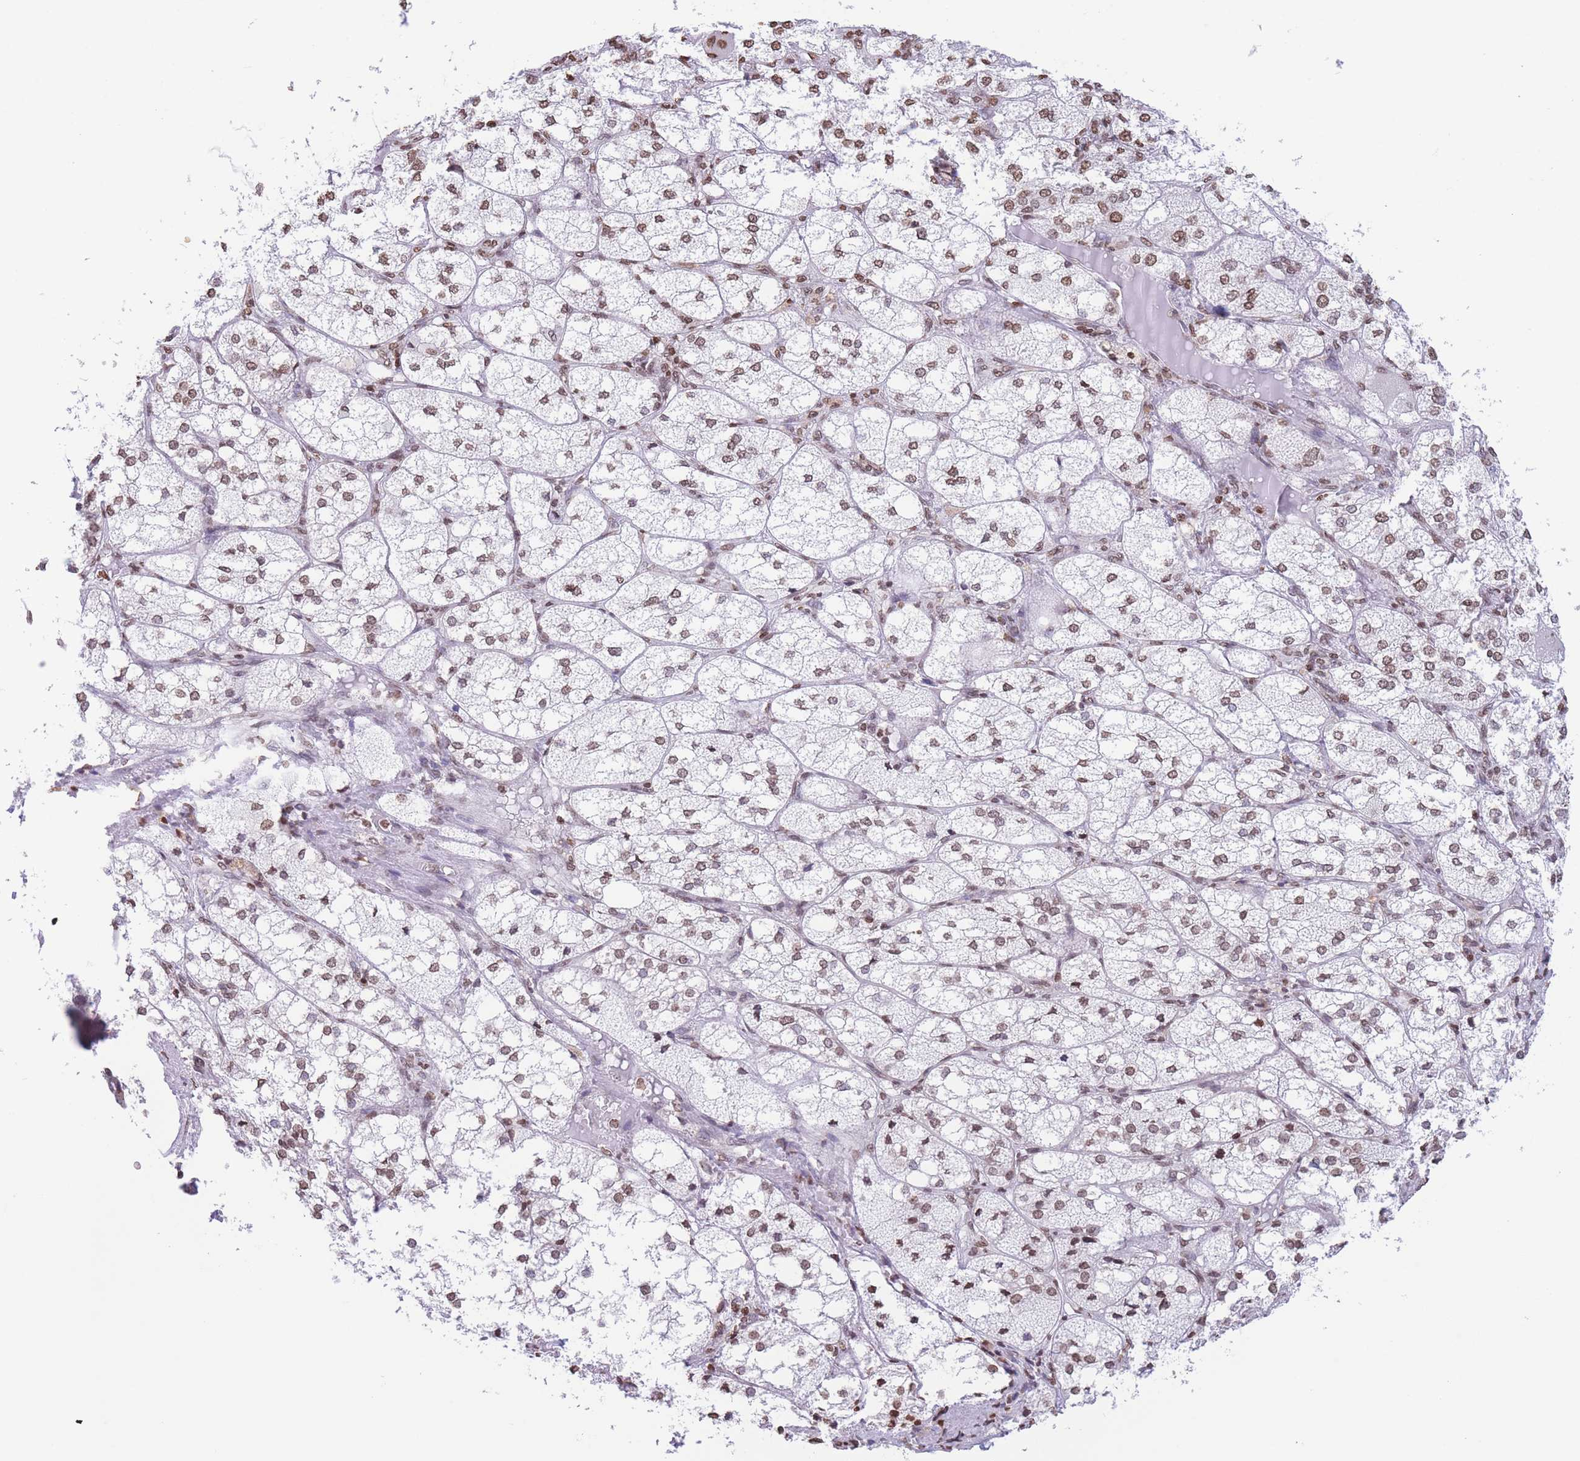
{"staining": {"intensity": "moderate", "quantity": ">75%", "location": "nuclear"}, "tissue": "adrenal gland", "cell_type": "Glandular cells", "image_type": "normal", "snomed": [{"axis": "morphology", "description": "Normal tissue, NOS"}, {"axis": "topography", "description": "Adrenal gland"}], "caption": "Protein expression analysis of normal adrenal gland demonstrates moderate nuclear staining in approximately >75% of glandular cells. (Stains: DAB in brown, nuclei in blue, Microscopy: brightfield microscopy at high magnification).", "gene": "H2BC10", "patient": {"sex": "female", "age": 61}}